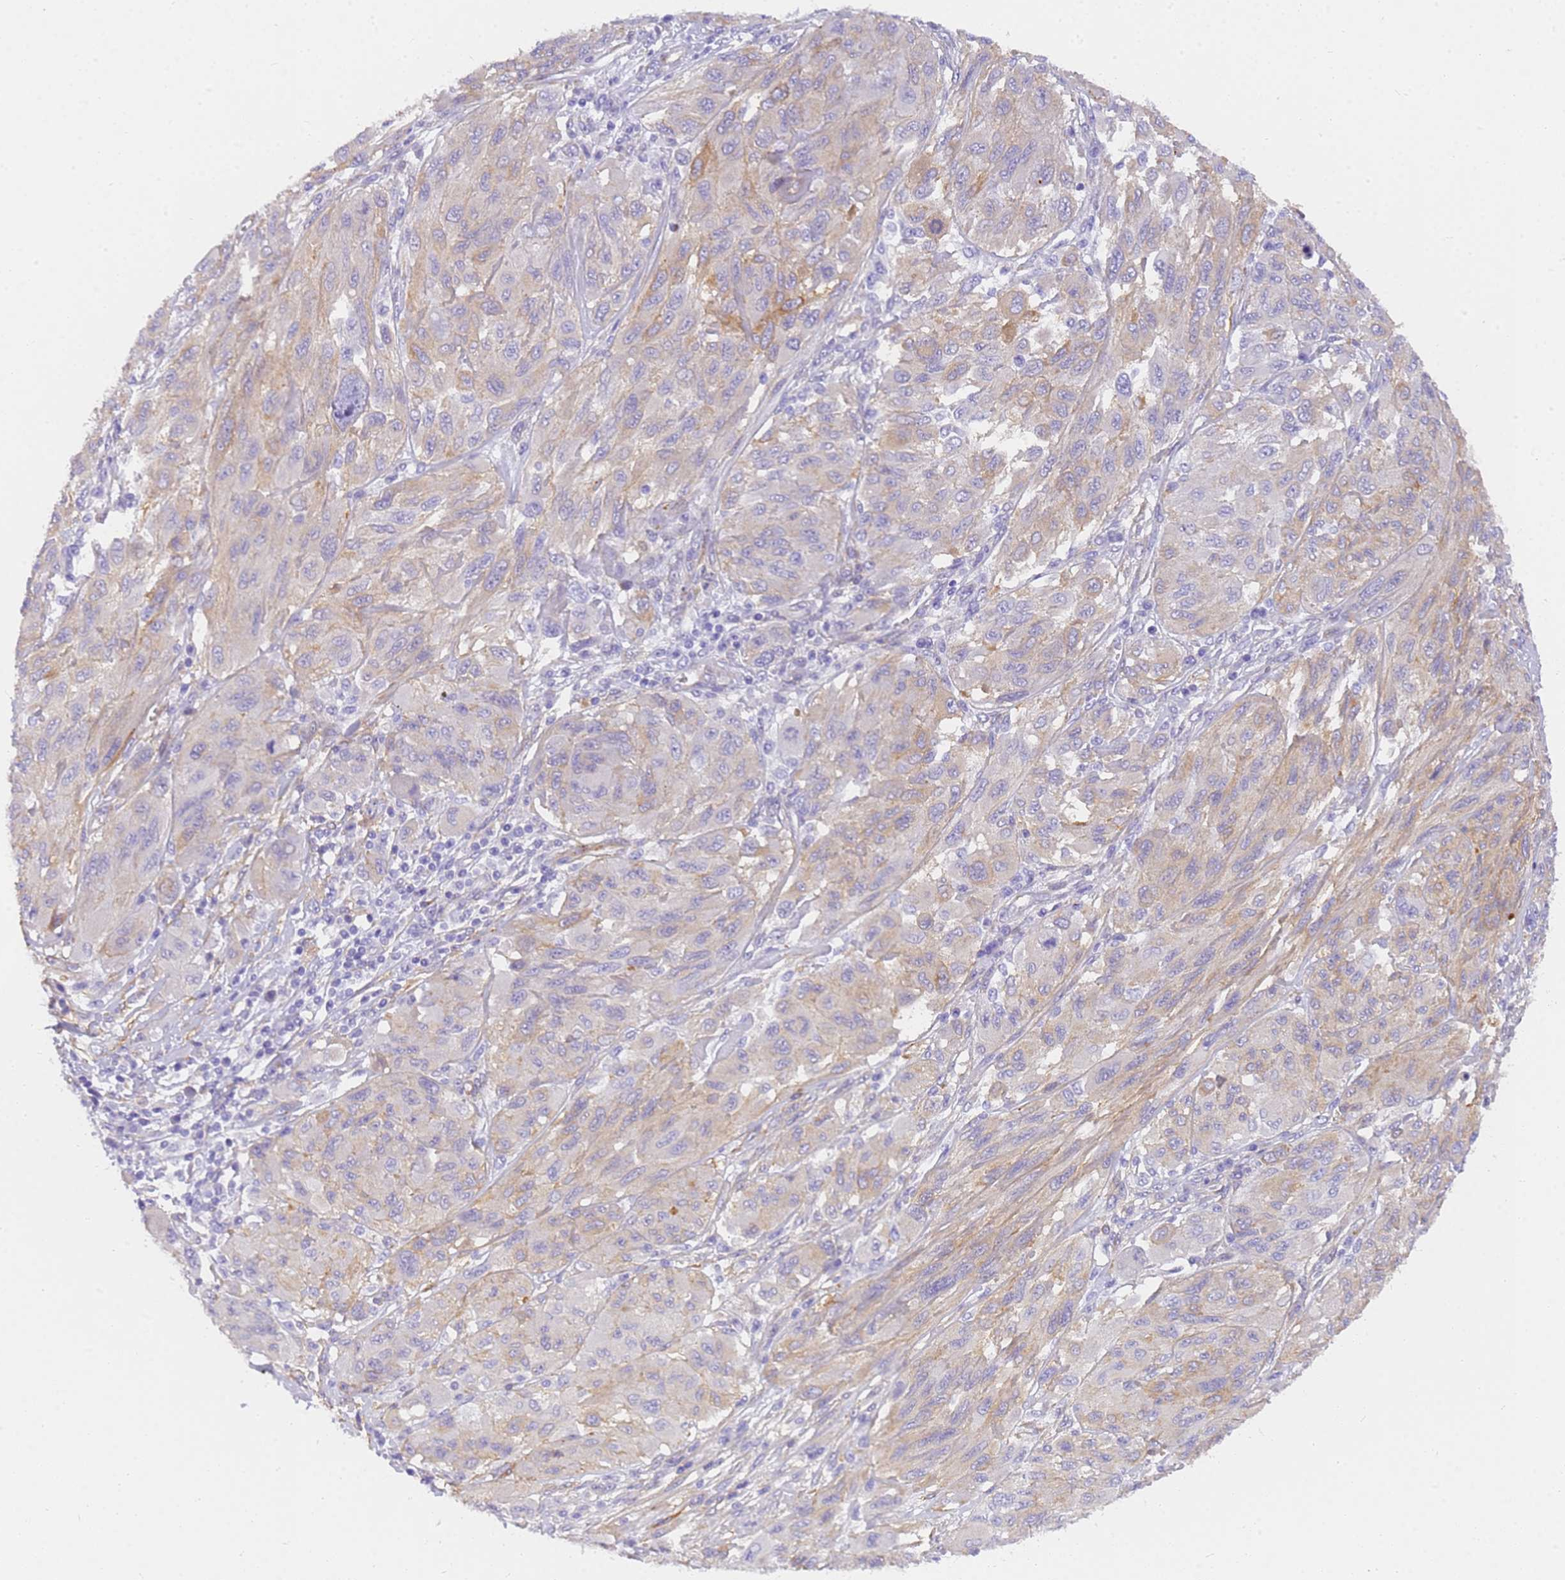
{"staining": {"intensity": "weak", "quantity": "<25%", "location": "cytoplasmic/membranous"}, "tissue": "melanoma", "cell_type": "Tumor cells", "image_type": "cancer", "snomed": [{"axis": "morphology", "description": "Malignant melanoma, NOS"}, {"axis": "topography", "description": "Skin"}], "caption": "DAB (3,3'-diaminobenzidine) immunohistochemical staining of human malignant melanoma reveals no significant staining in tumor cells. Brightfield microscopy of immunohistochemistry stained with DAB (brown) and hematoxylin (blue), captured at high magnification.", "gene": "MVB12A", "patient": {"sex": "female", "age": 91}}